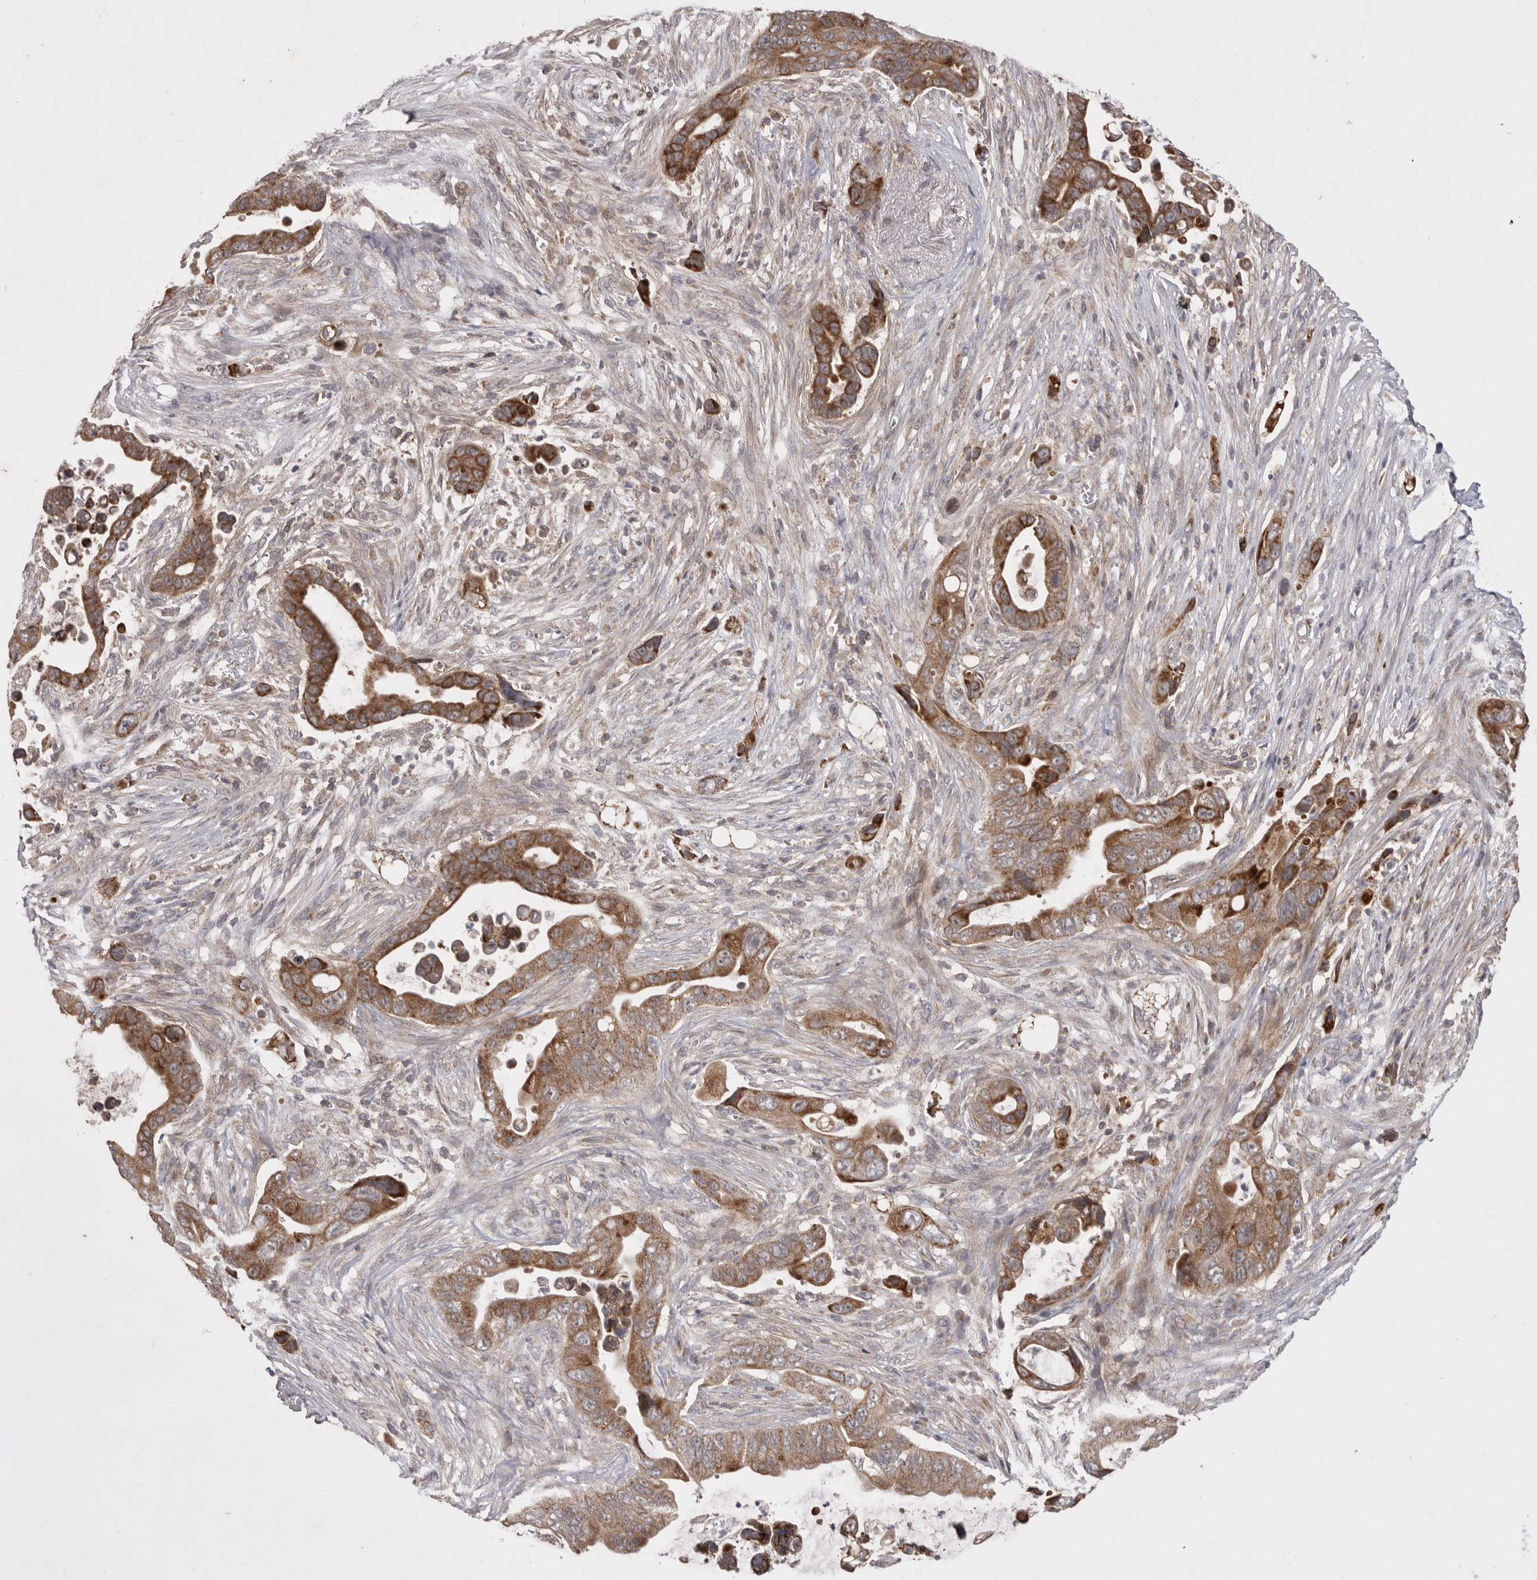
{"staining": {"intensity": "strong", "quantity": ">75%", "location": "cytoplasmic/membranous"}, "tissue": "pancreatic cancer", "cell_type": "Tumor cells", "image_type": "cancer", "snomed": [{"axis": "morphology", "description": "Adenocarcinoma, NOS"}, {"axis": "topography", "description": "Pancreas"}], "caption": "This is an image of immunohistochemistry (IHC) staining of pancreatic cancer, which shows strong positivity in the cytoplasmic/membranous of tumor cells.", "gene": "KYAT3", "patient": {"sex": "female", "age": 72}}